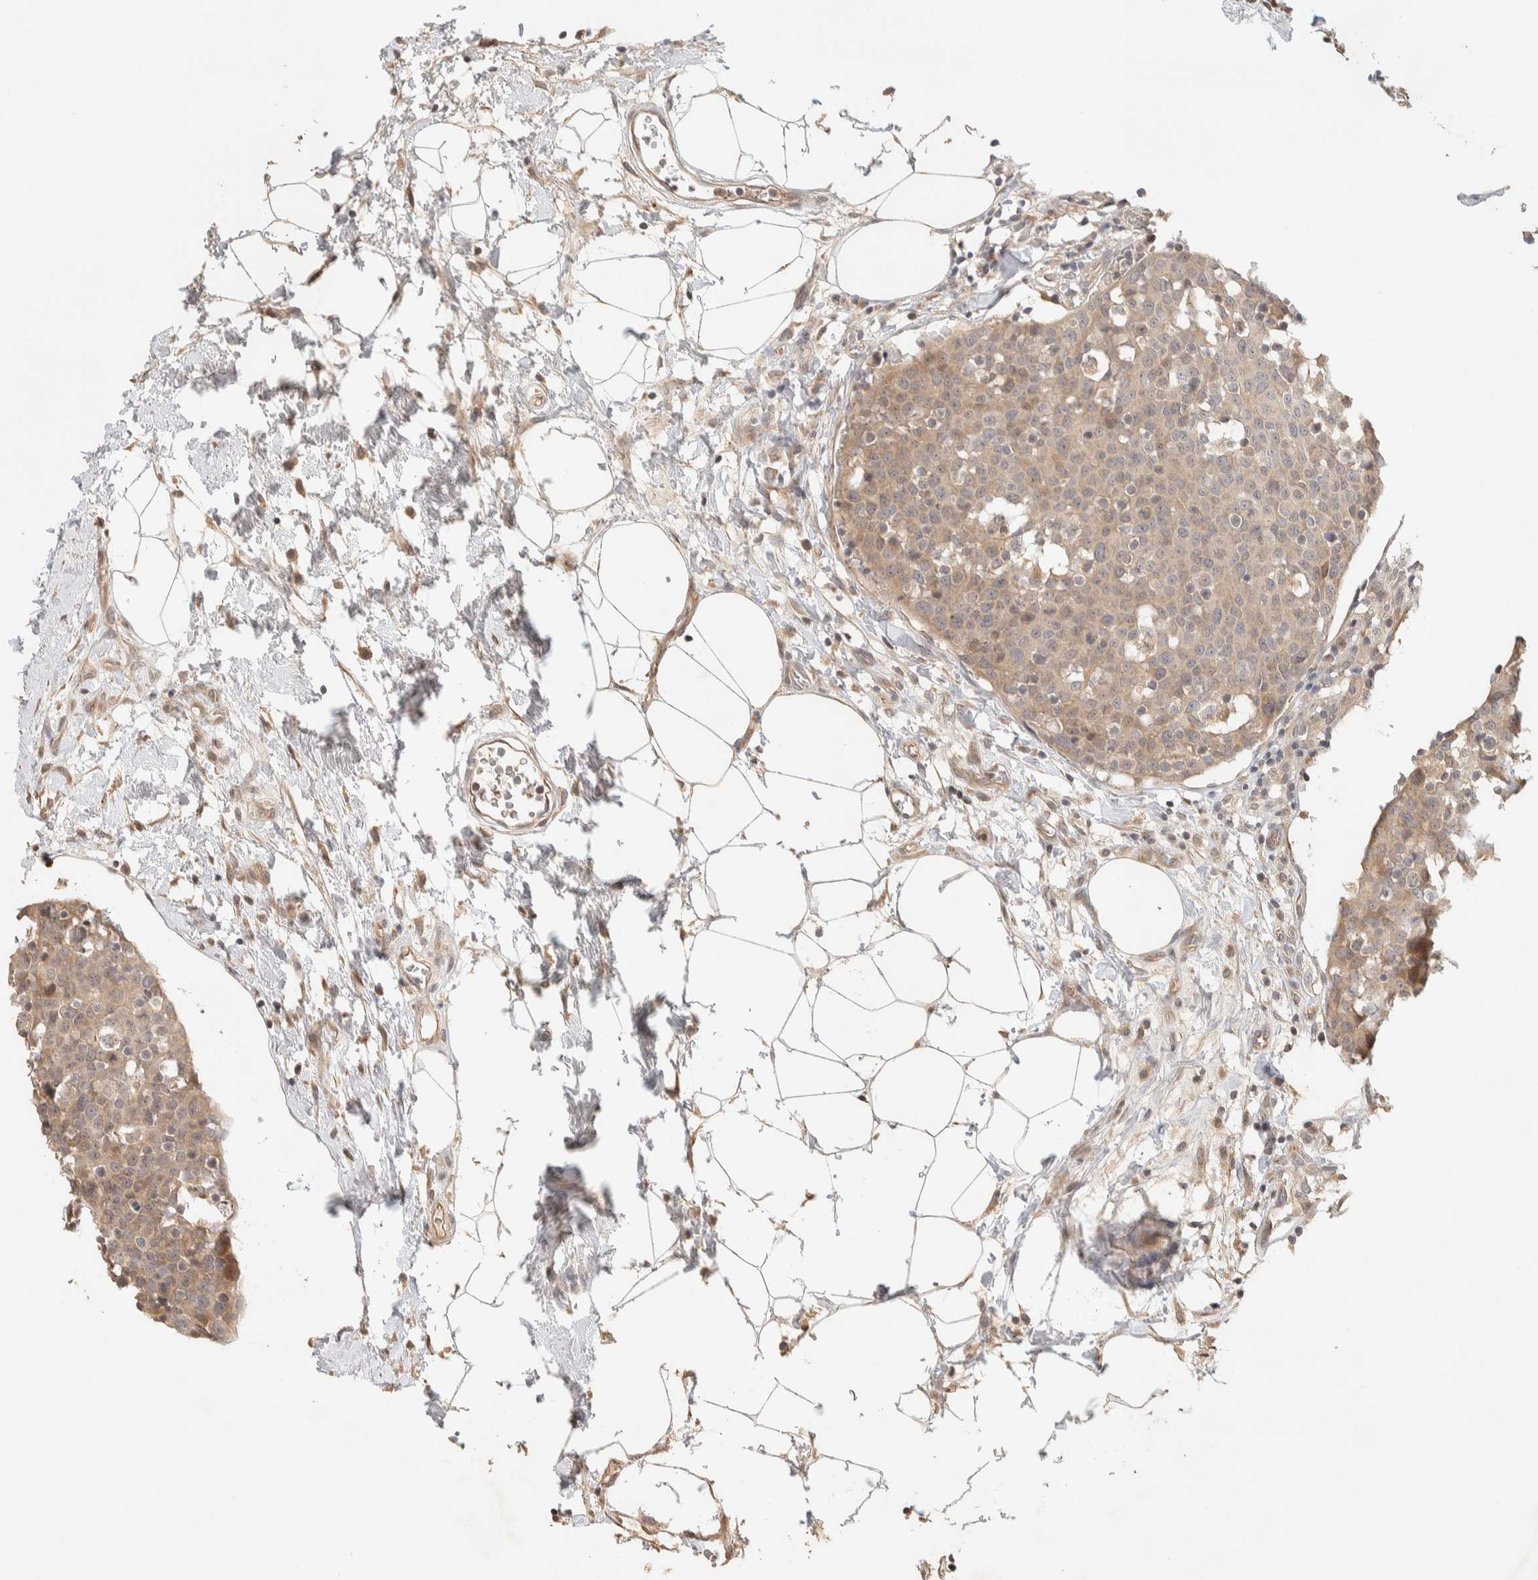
{"staining": {"intensity": "weak", "quantity": ">75%", "location": "cytoplasmic/membranous"}, "tissue": "breast cancer", "cell_type": "Tumor cells", "image_type": "cancer", "snomed": [{"axis": "morphology", "description": "Normal tissue, NOS"}, {"axis": "morphology", "description": "Duct carcinoma"}, {"axis": "topography", "description": "Breast"}], "caption": "Immunohistochemical staining of human breast cancer reveals low levels of weak cytoplasmic/membranous protein expression in about >75% of tumor cells.", "gene": "ITPA", "patient": {"sex": "female", "age": 37}}